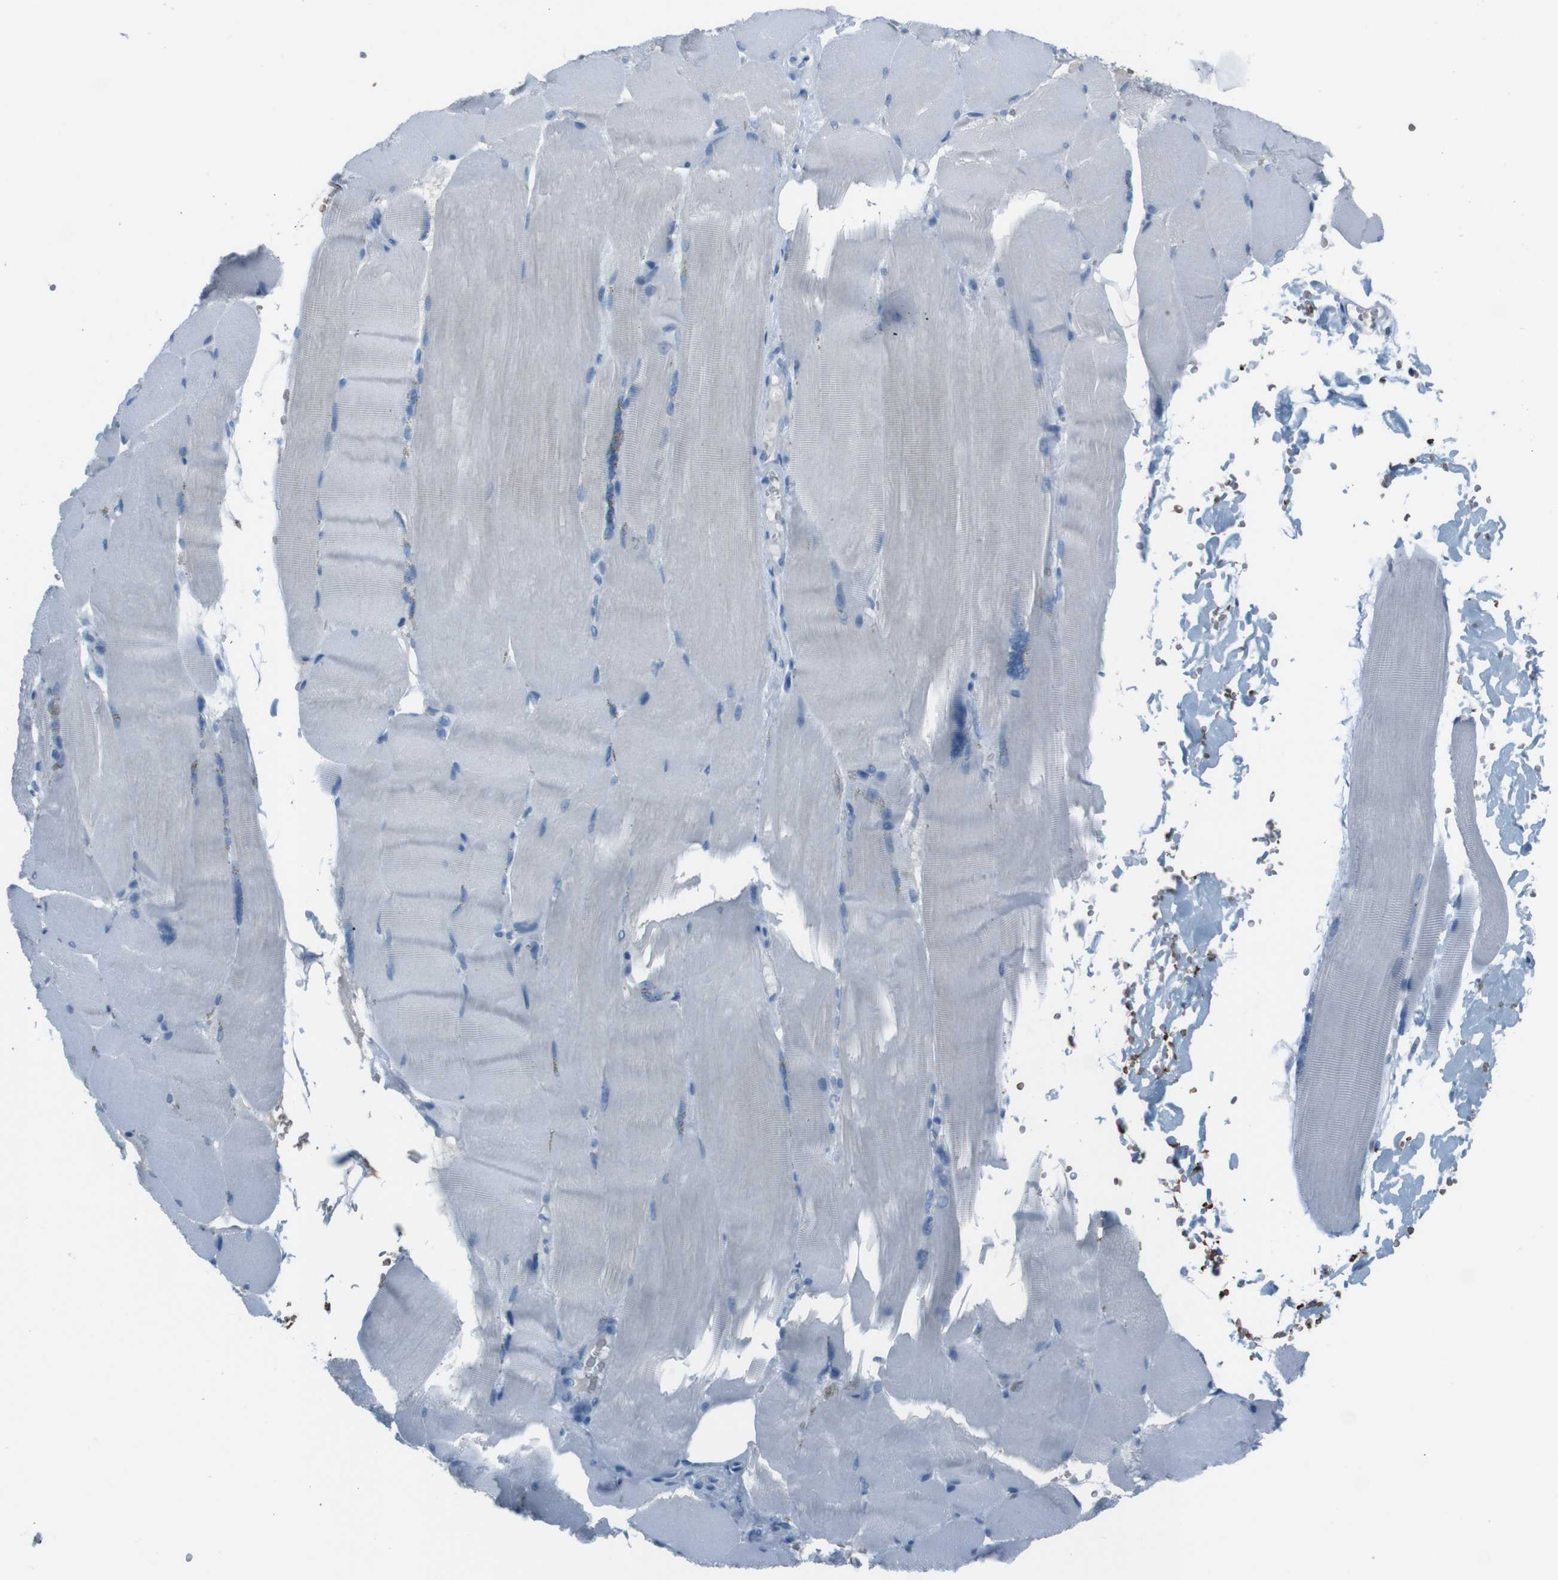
{"staining": {"intensity": "negative", "quantity": "none", "location": "none"}, "tissue": "skeletal muscle", "cell_type": "Myocytes", "image_type": "normal", "snomed": [{"axis": "morphology", "description": "Normal tissue, NOS"}, {"axis": "topography", "description": "Skin"}, {"axis": "topography", "description": "Skeletal muscle"}], "caption": "This is a photomicrograph of immunohistochemistry (IHC) staining of benign skeletal muscle, which shows no positivity in myocytes. Nuclei are stained in blue.", "gene": "ST6GAL1", "patient": {"sex": "male", "age": 83}}